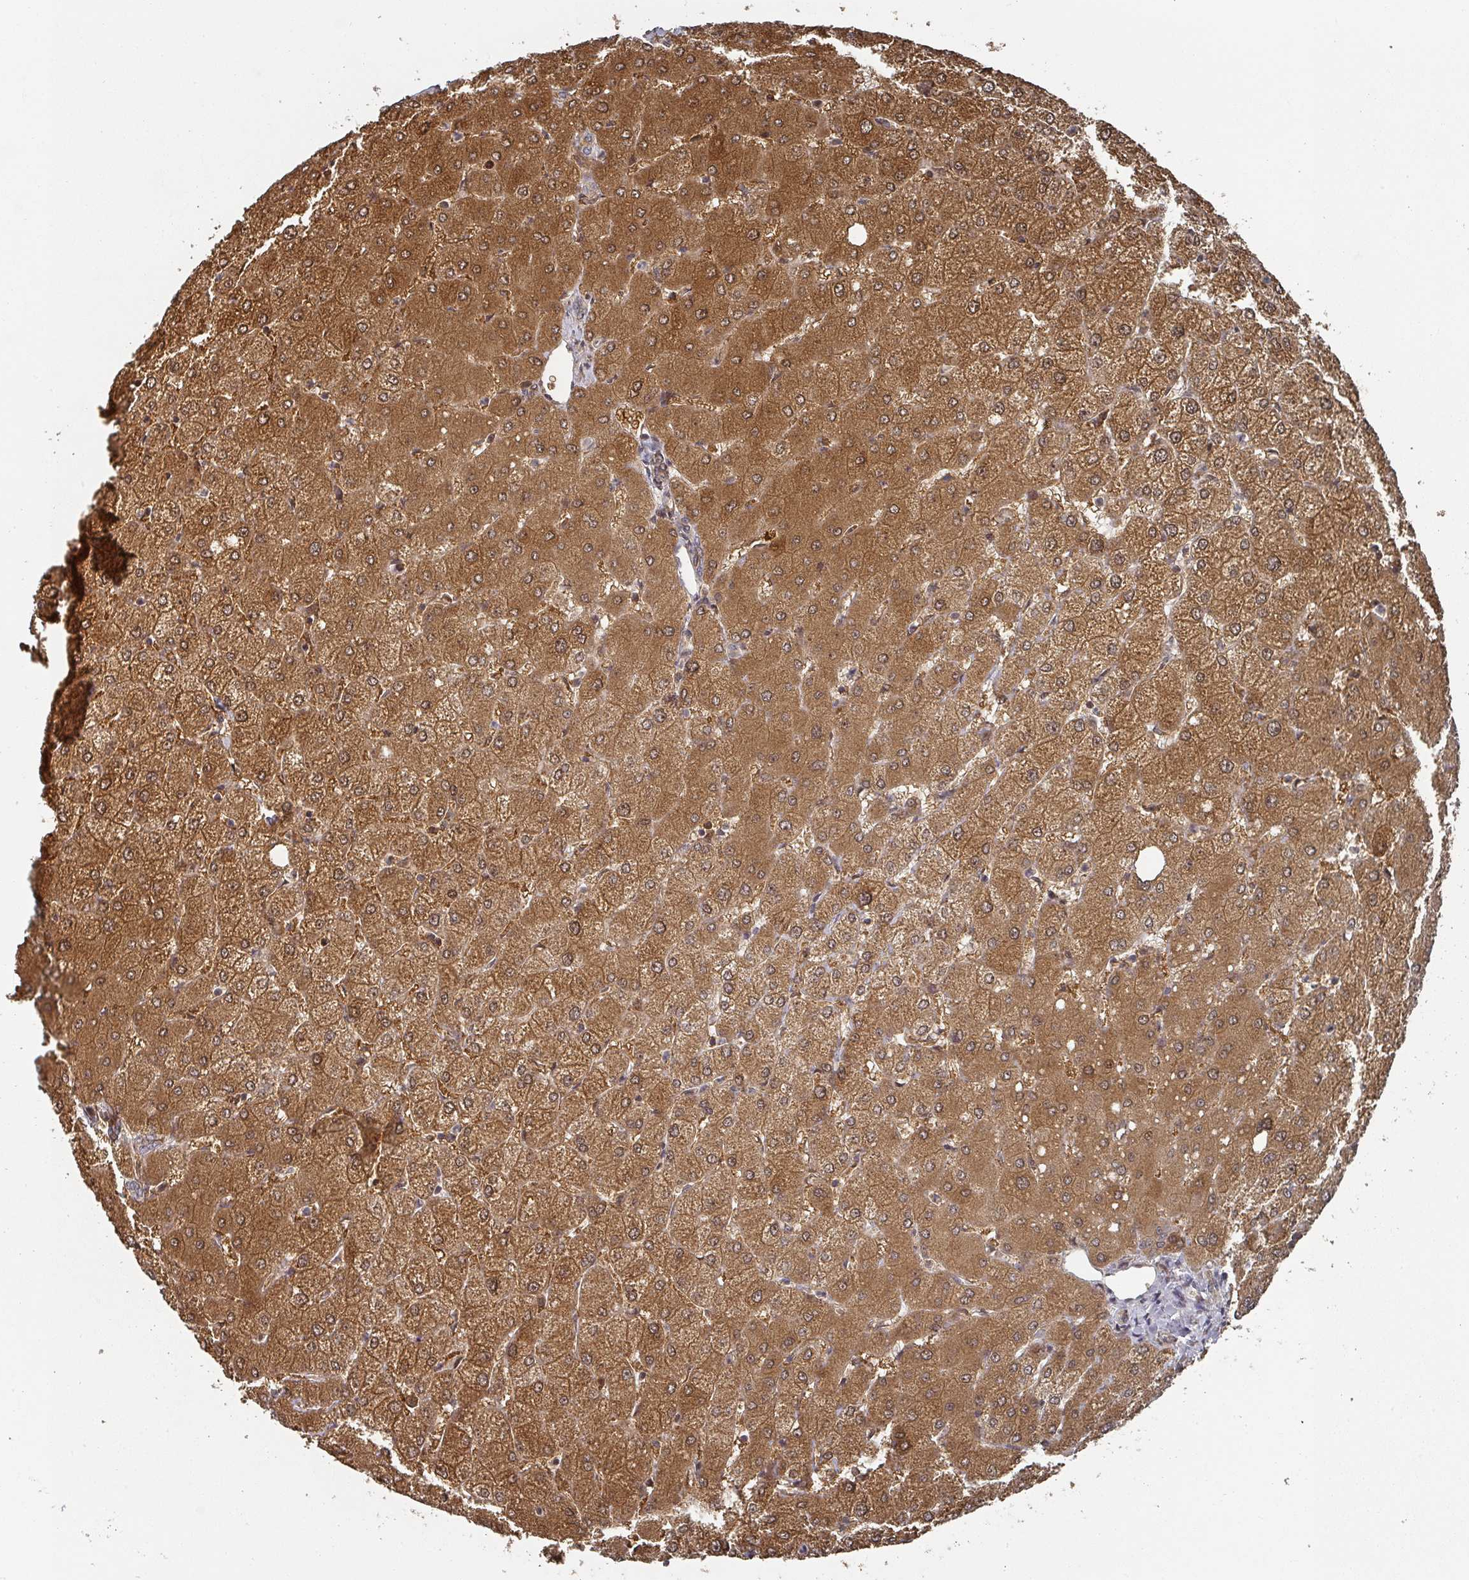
{"staining": {"intensity": "weak", "quantity": "<25%", "location": "cytoplasmic/membranous"}, "tissue": "liver", "cell_type": "Cholangiocytes", "image_type": "normal", "snomed": [{"axis": "morphology", "description": "Normal tissue, NOS"}, {"axis": "topography", "description": "Liver"}], "caption": "This is a image of IHC staining of normal liver, which shows no positivity in cholangiocytes. (Stains: DAB (3,3'-diaminobenzidine) IHC with hematoxylin counter stain, Microscopy: brightfield microscopy at high magnification).", "gene": "KIF1C", "patient": {"sex": "female", "age": 54}}